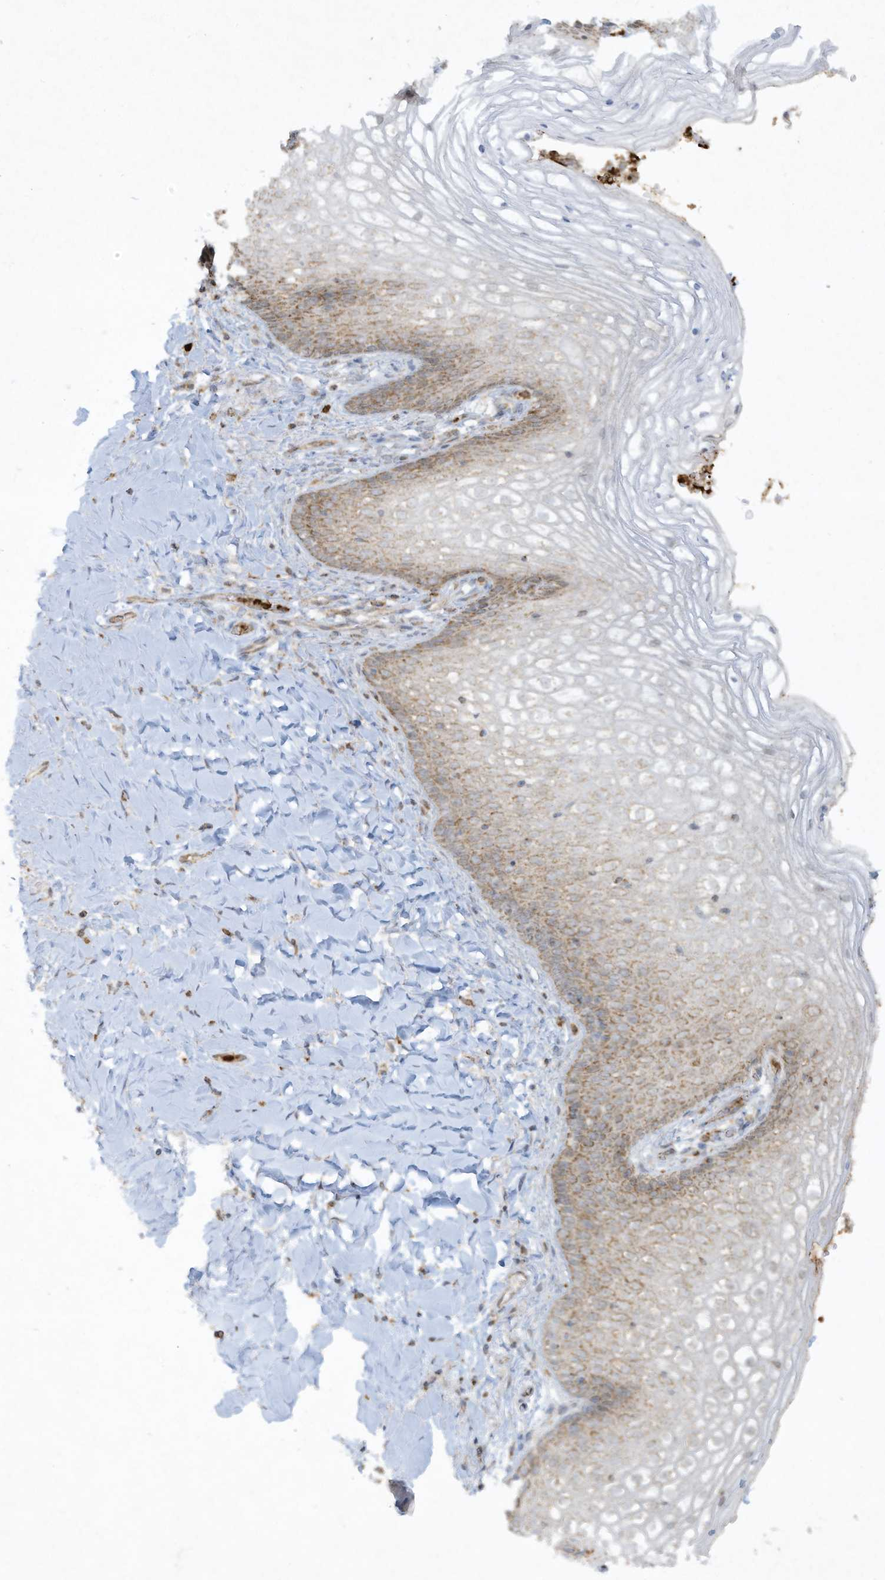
{"staining": {"intensity": "moderate", "quantity": ">75%", "location": "cytoplasmic/membranous"}, "tissue": "vagina", "cell_type": "Squamous epithelial cells", "image_type": "normal", "snomed": [{"axis": "morphology", "description": "Normal tissue, NOS"}, {"axis": "topography", "description": "Vagina"}], "caption": "IHC of normal vagina reveals medium levels of moderate cytoplasmic/membranous expression in about >75% of squamous epithelial cells. (Stains: DAB in brown, nuclei in blue, Microscopy: brightfield microscopy at high magnification).", "gene": "CHRNA4", "patient": {"sex": "female", "age": 60}}